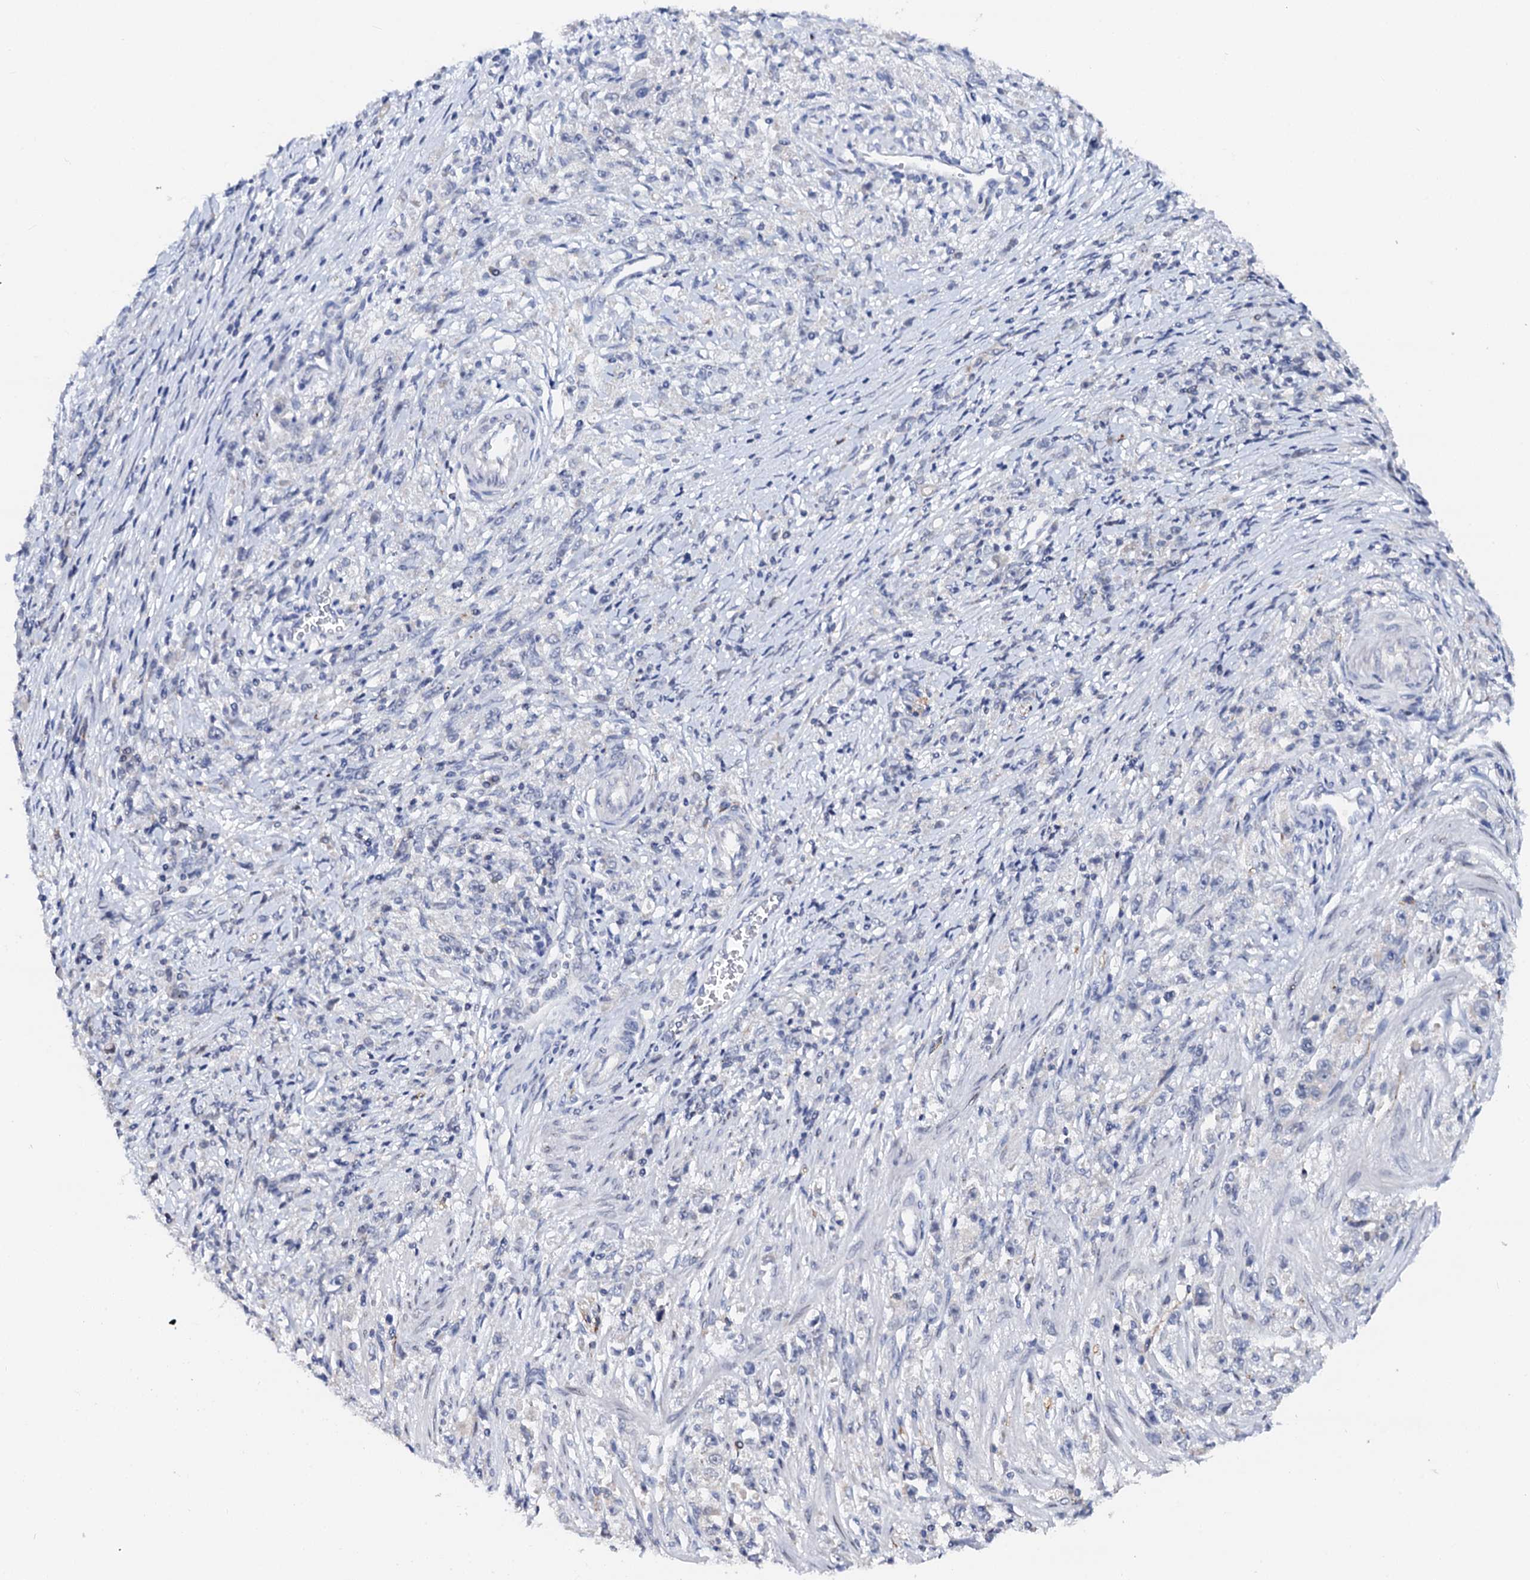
{"staining": {"intensity": "negative", "quantity": "none", "location": "none"}, "tissue": "stomach cancer", "cell_type": "Tumor cells", "image_type": "cancer", "snomed": [{"axis": "morphology", "description": "Adenocarcinoma, NOS"}, {"axis": "topography", "description": "Stomach"}], "caption": "Immunohistochemistry (IHC) of stomach cancer exhibits no positivity in tumor cells.", "gene": "NALF1", "patient": {"sex": "female", "age": 59}}